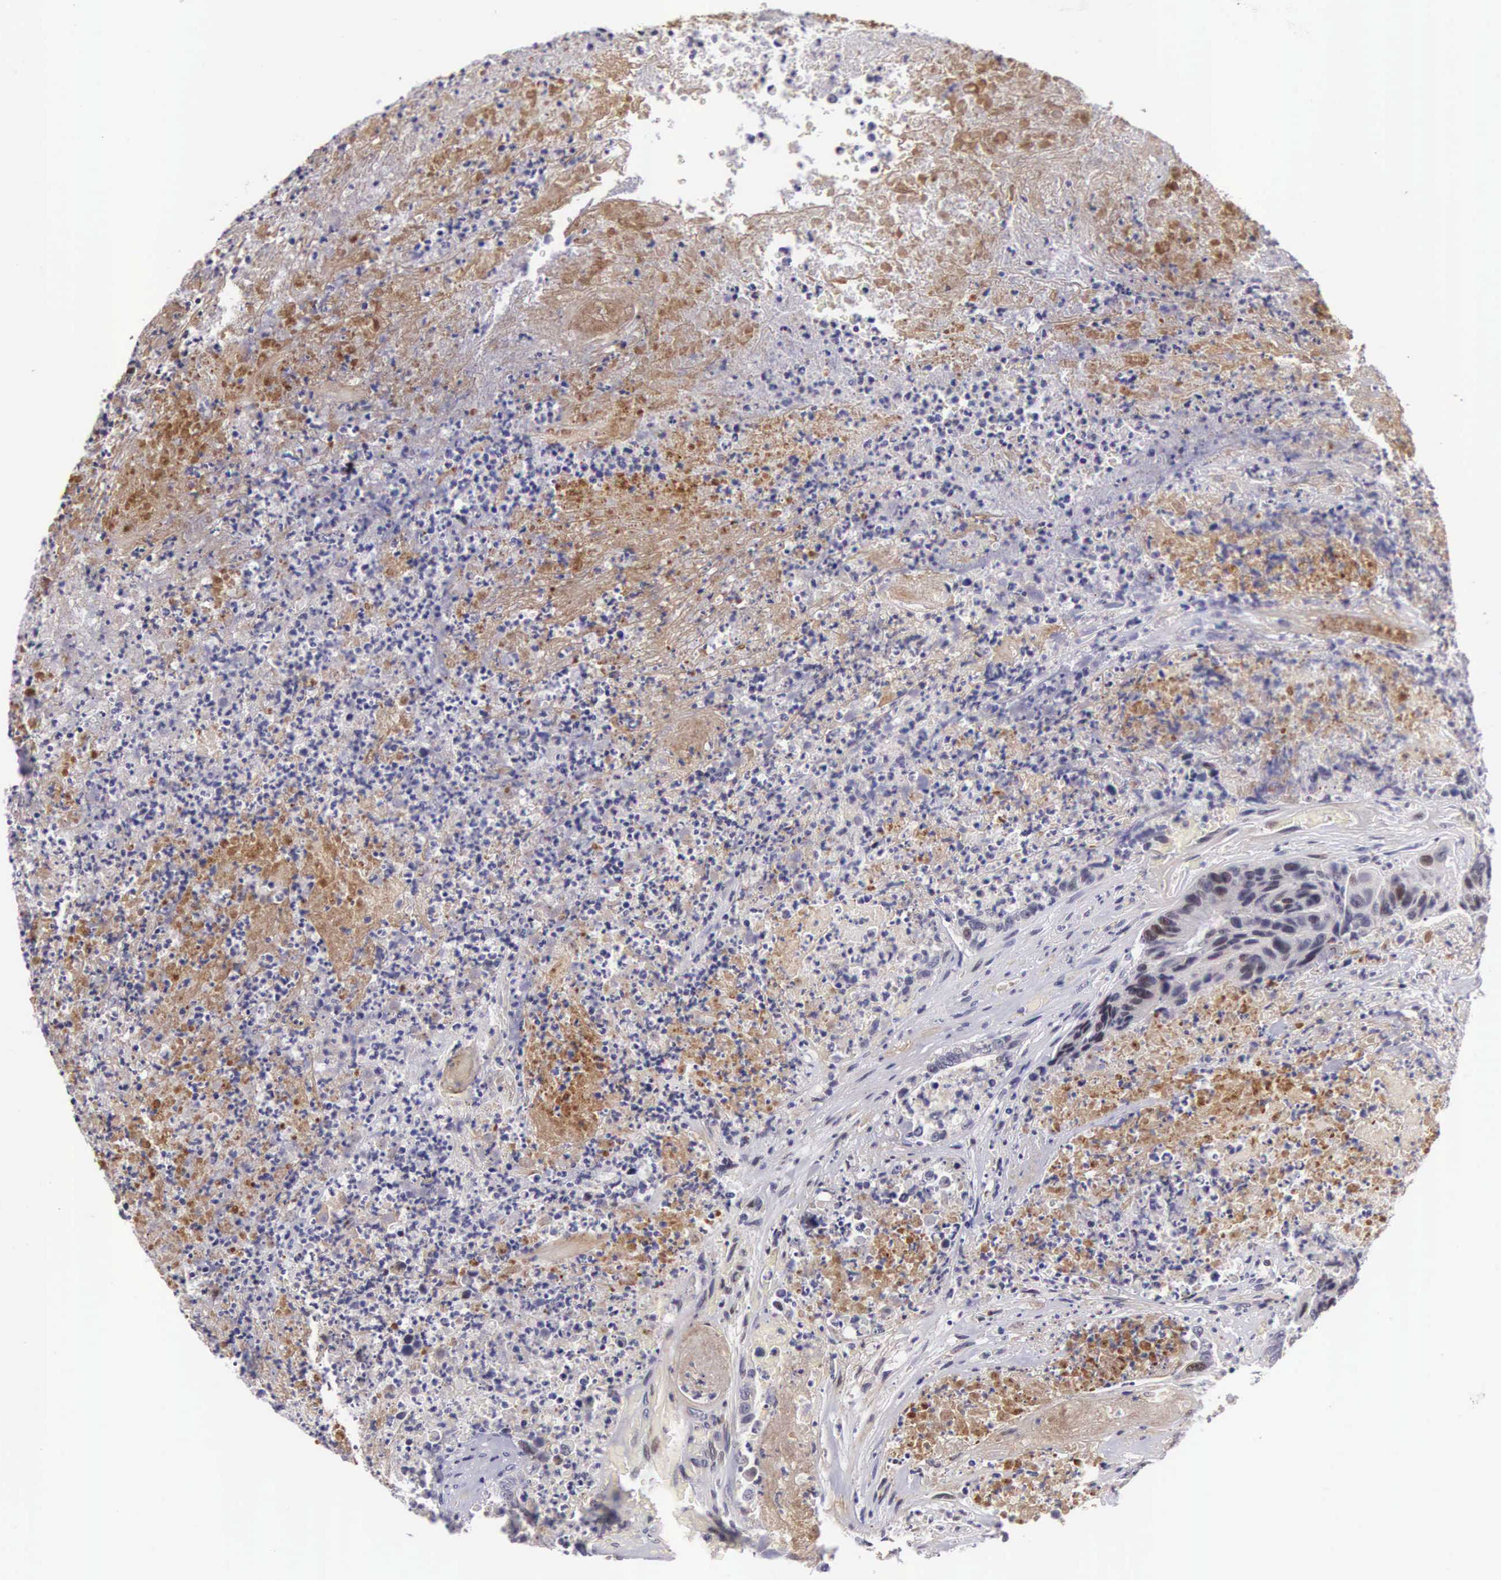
{"staining": {"intensity": "moderate", "quantity": "<25%", "location": "cytoplasmic/membranous,nuclear"}, "tissue": "colorectal cancer", "cell_type": "Tumor cells", "image_type": "cancer", "snomed": [{"axis": "morphology", "description": "Adenocarcinoma, NOS"}, {"axis": "topography", "description": "Rectum"}], "caption": "A micrograph of human adenocarcinoma (colorectal) stained for a protein demonstrates moderate cytoplasmic/membranous and nuclear brown staining in tumor cells.", "gene": "EMID1", "patient": {"sex": "female", "age": 65}}